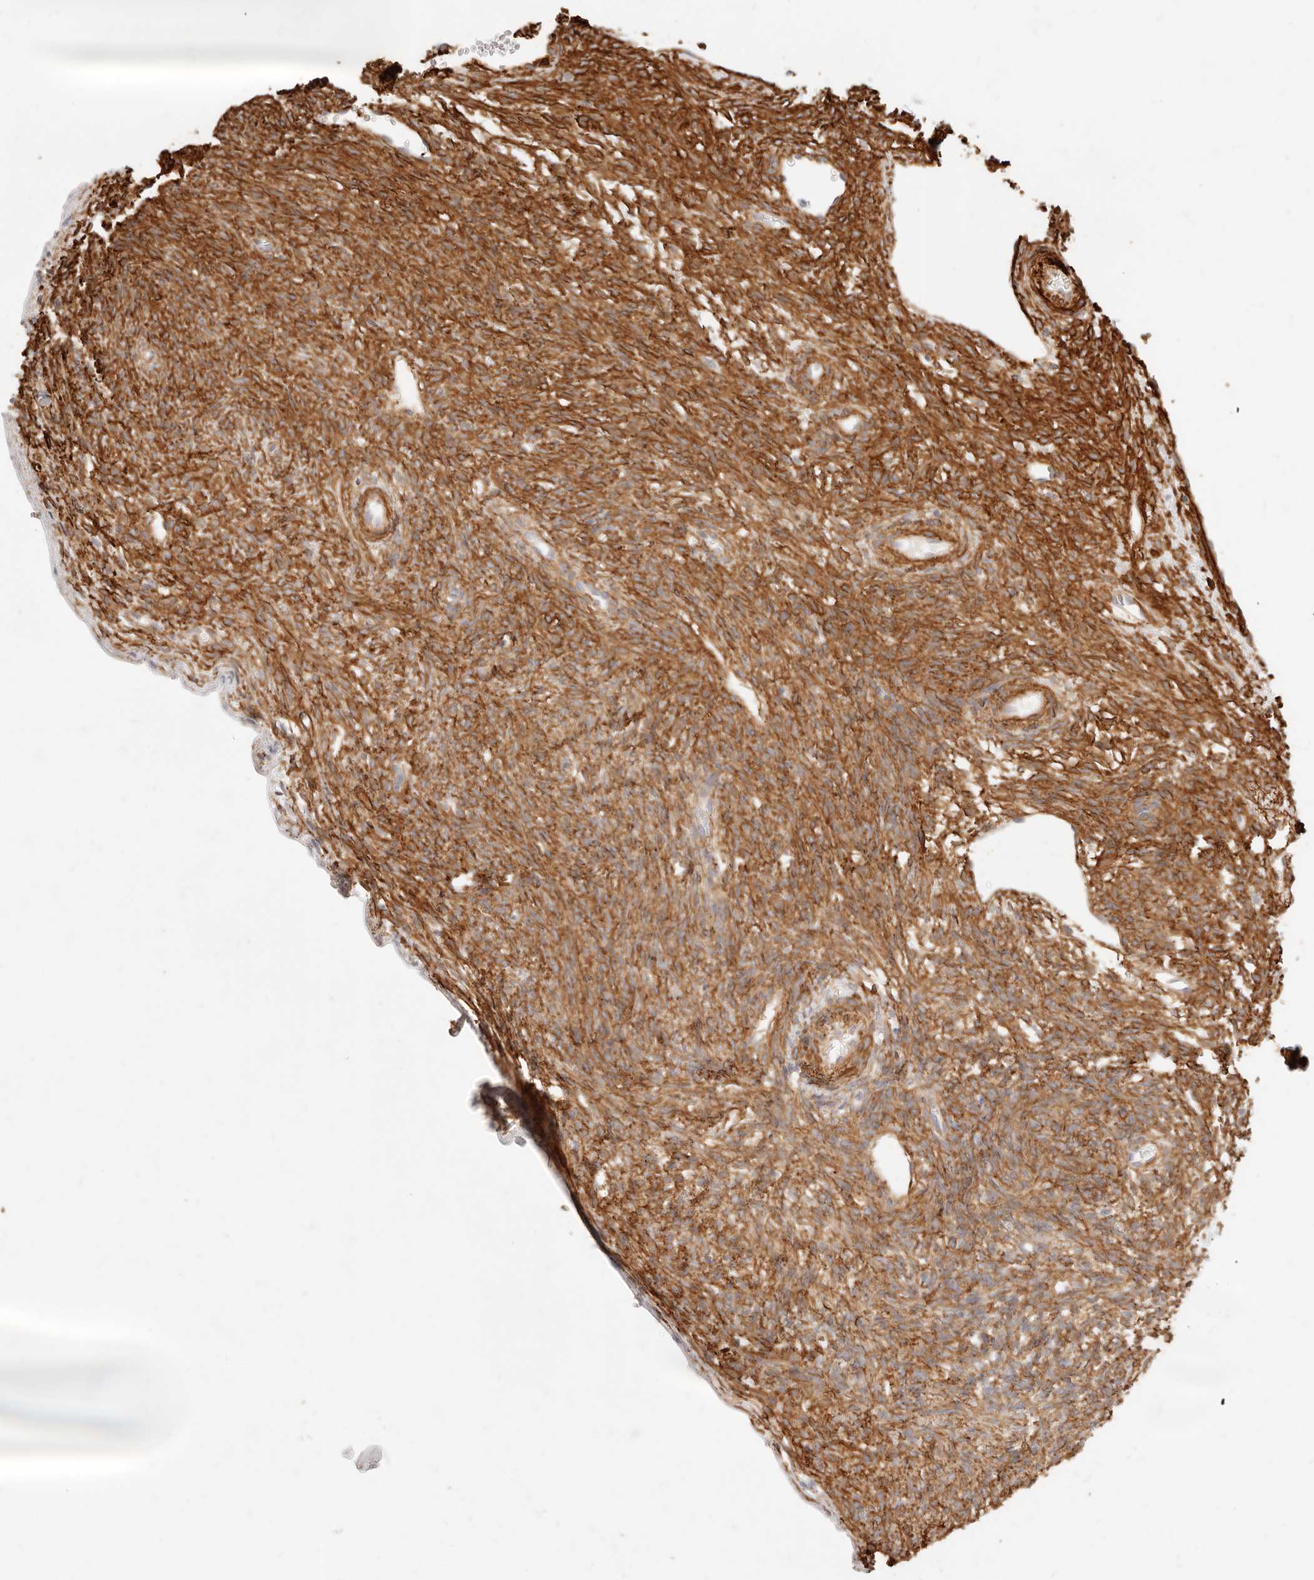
{"staining": {"intensity": "weak", "quantity": ">75%", "location": "cytoplasmic/membranous"}, "tissue": "ovary", "cell_type": "Follicle cells", "image_type": "normal", "snomed": [{"axis": "morphology", "description": "Normal tissue, NOS"}, {"axis": "topography", "description": "Ovary"}], "caption": "The photomicrograph exhibits a brown stain indicating the presence of a protein in the cytoplasmic/membranous of follicle cells in ovary.", "gene": "TMTC2", "patient": {"sex": "female", "age": 34}}